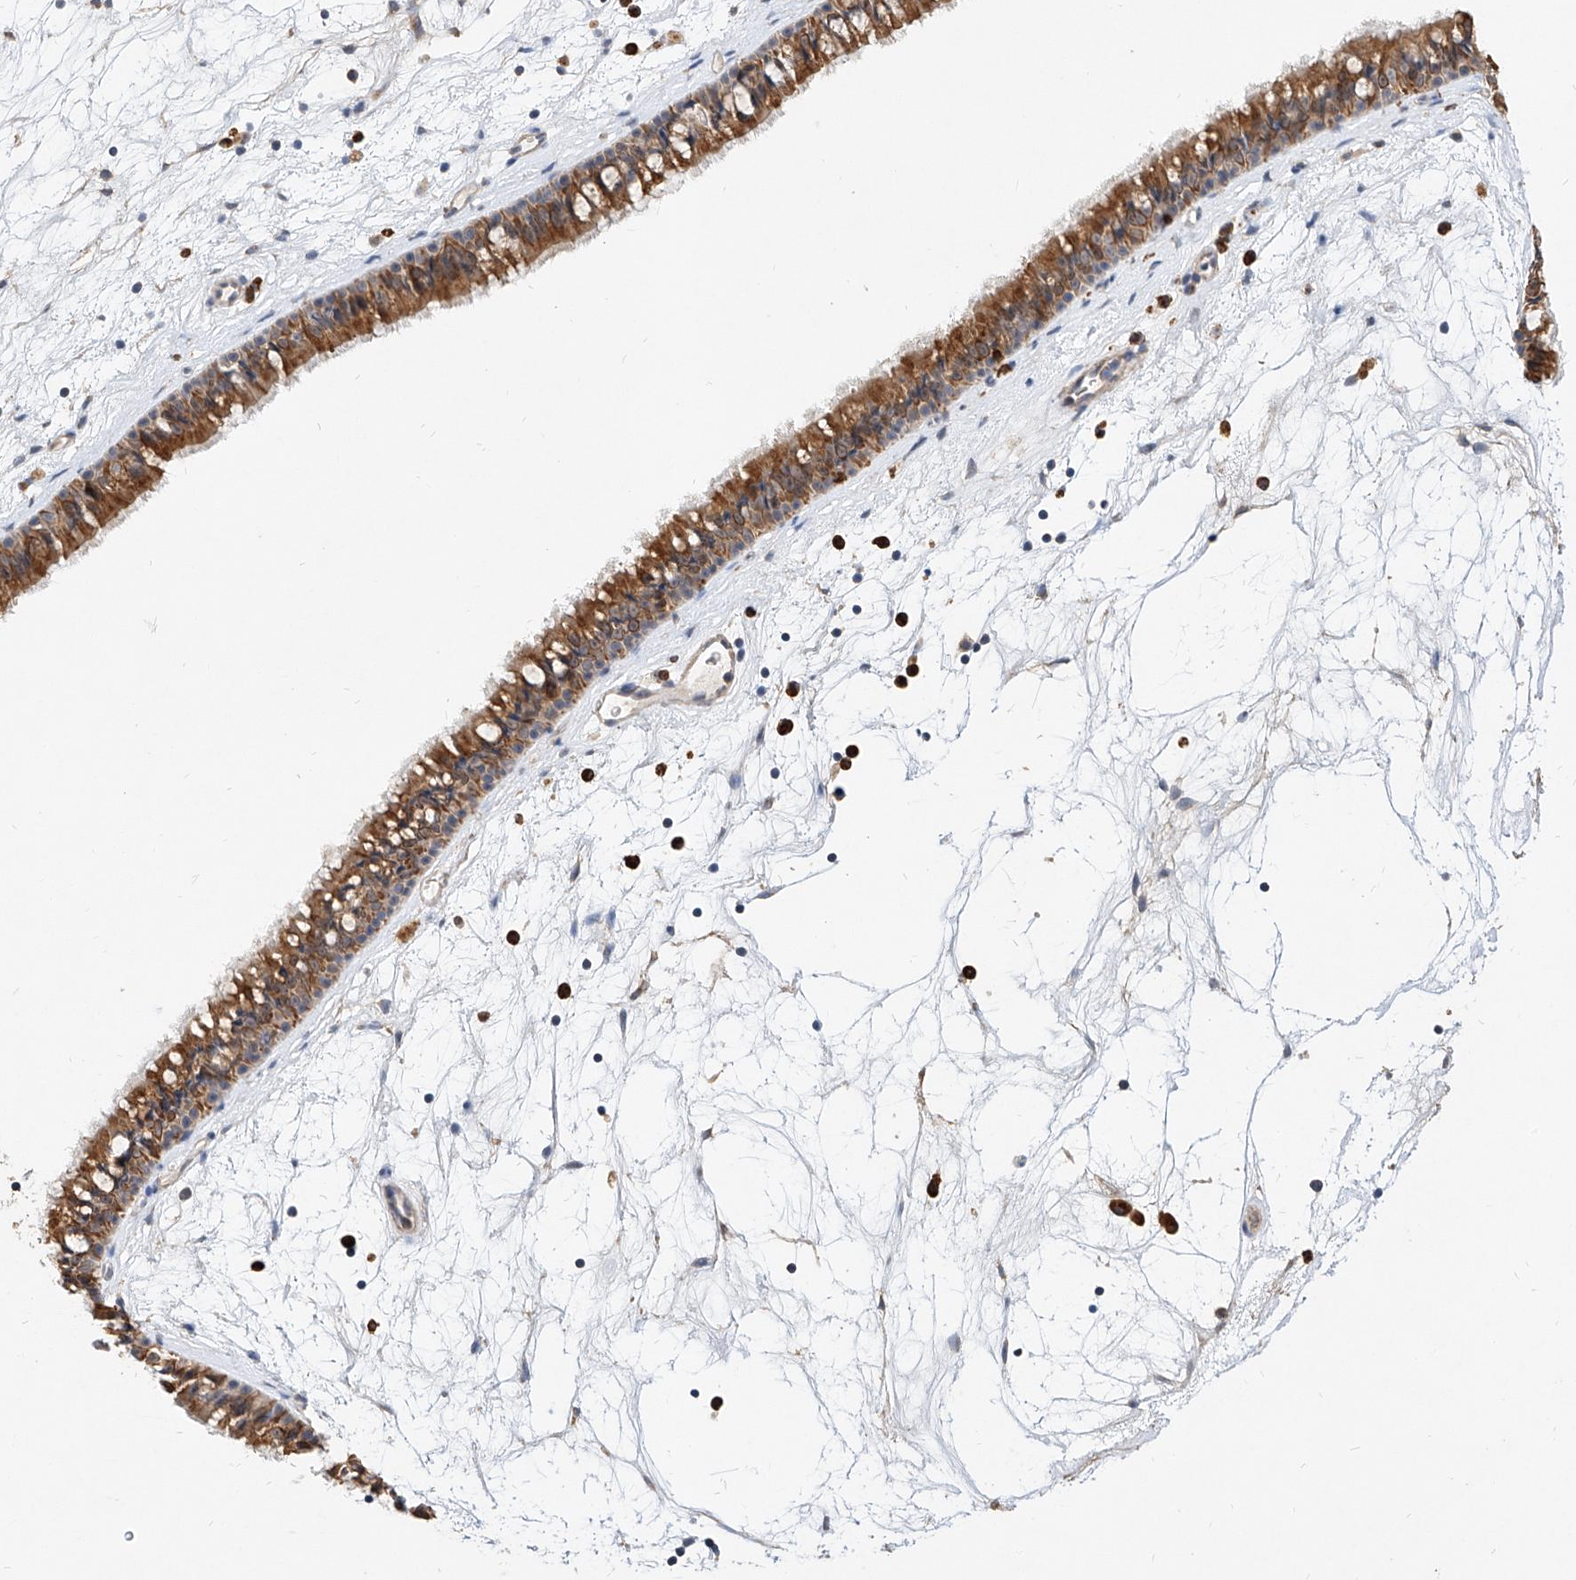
{"staining": {"intensity": "moderate", "quantity": ">75%", "location": "cytoplasmic/membranous"}, "tissue": "nasopharynx", "cell_type": "Respiratory epithelial cells", "image_type": "normal", "snomed": [{"axis": "morphology", "description": "Normal tissue, NOS"}, {"axis": "topography", "description": "Nasopharynx"}], "caption": "Nasopharynx stained for a protein displays moderate cytoplasmic/membranous positivity in respiratory epithelial cells. The staining was performed using DAB (3,3'-diaminobenzidine) to visualize the protein expression in brown, while the nuclei were stained in blue with hematoxylin (Magnification: 20x).", "gene": "MFSD4B", "patient": {"sex": "male", "age": 64}}